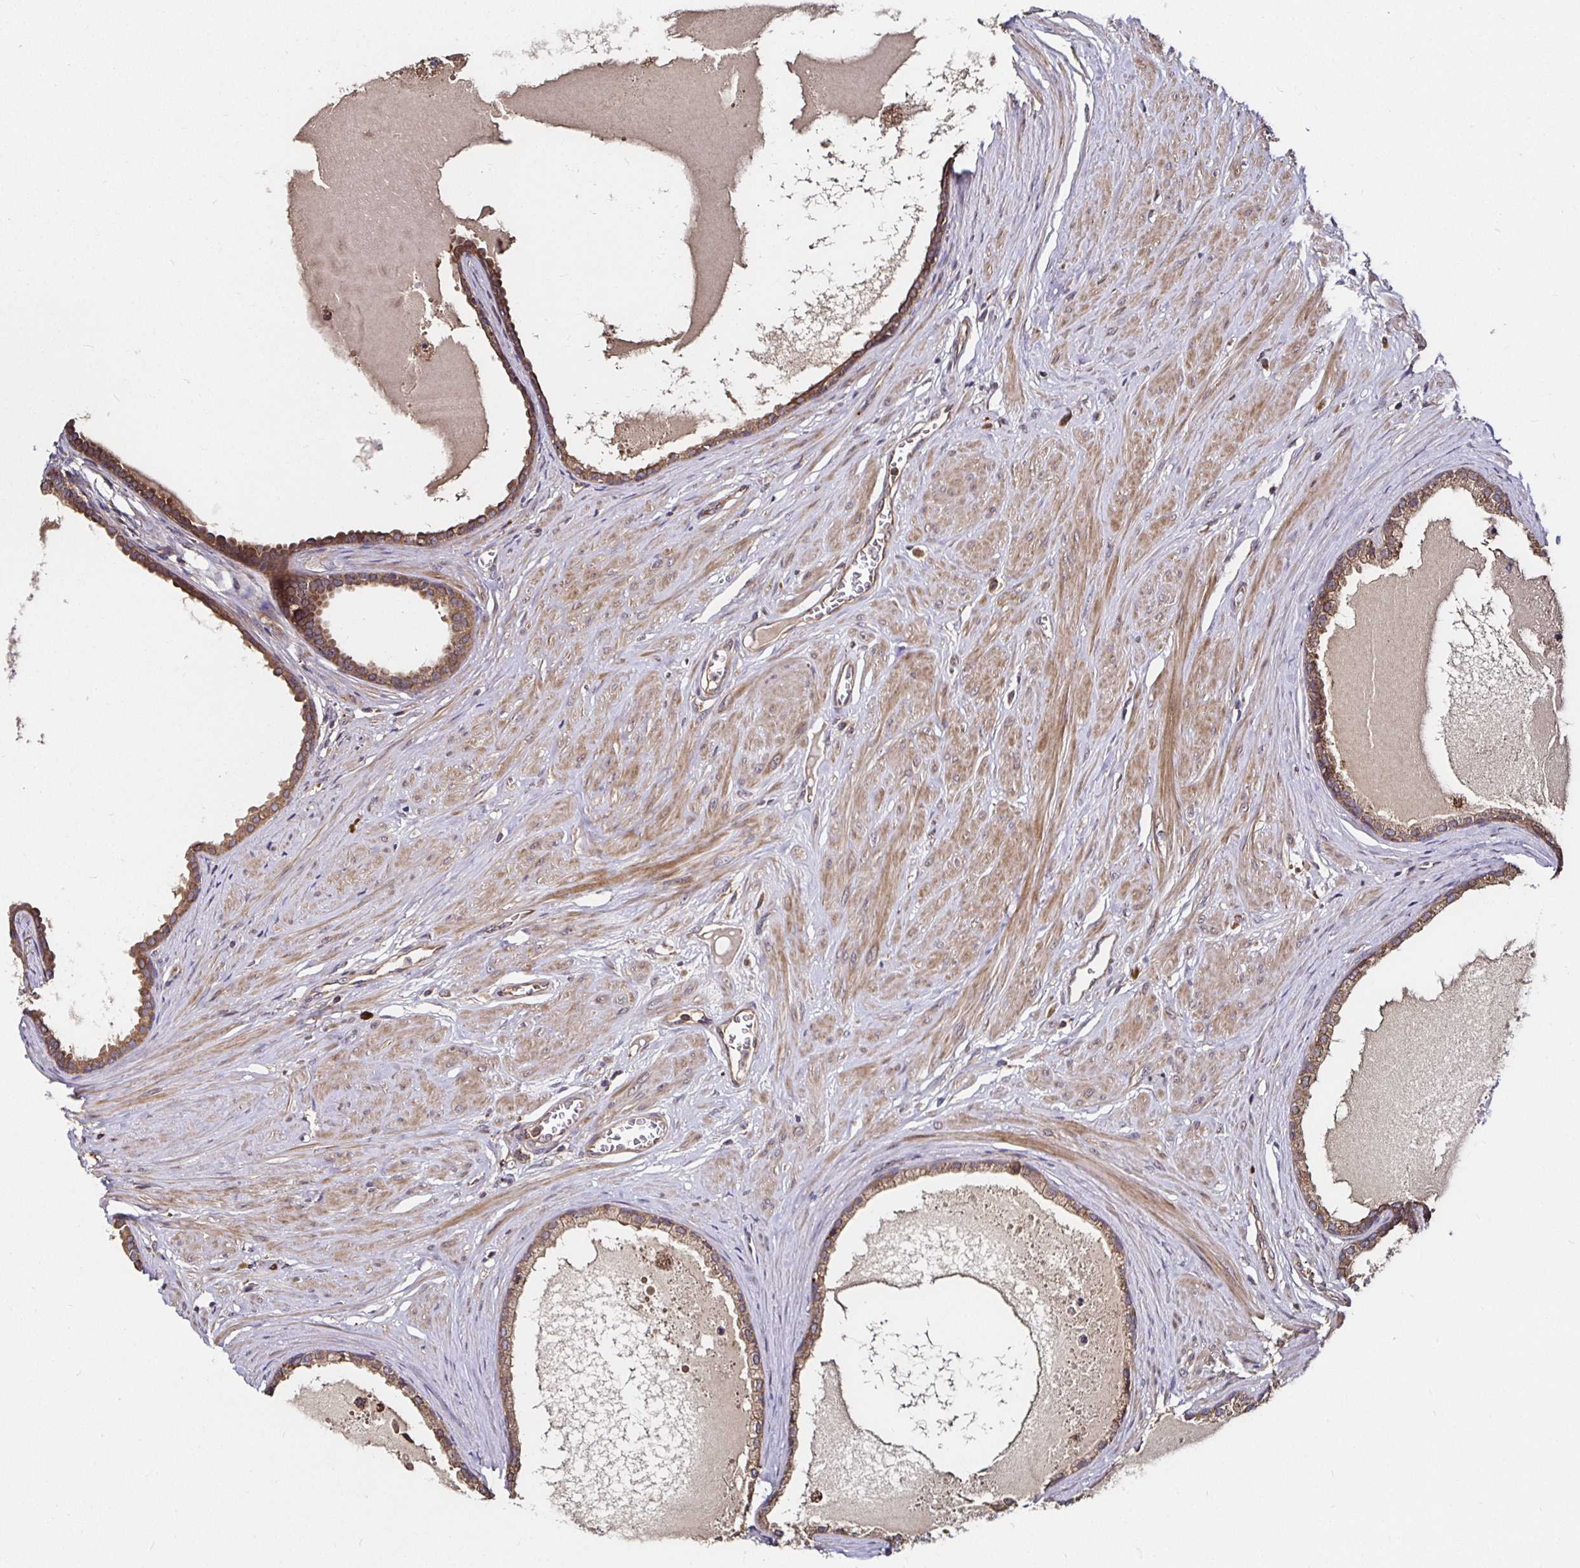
{"staining": {"intensity": "moderate", "quantity": ">75%", "location": "cytoplasmic/membranous"}, "tissue": "prostate", "cell_type": "Glandular cells", "image_type": "normal", "snomed": [{"axis": "morphology", "description": "Normal tissue, NOS"}, {"axis": "topography", "description": "Prostate"}, {"axis": "topography", "description": "Peripheral nerve tissue"}], "caption": "A brown stain labels moderate cytoplasmic/membranous expression of a protein in glandular cells of normal human prostate.", "gene": "MLST8", "patient": {"sex": "male", "age": 55}}